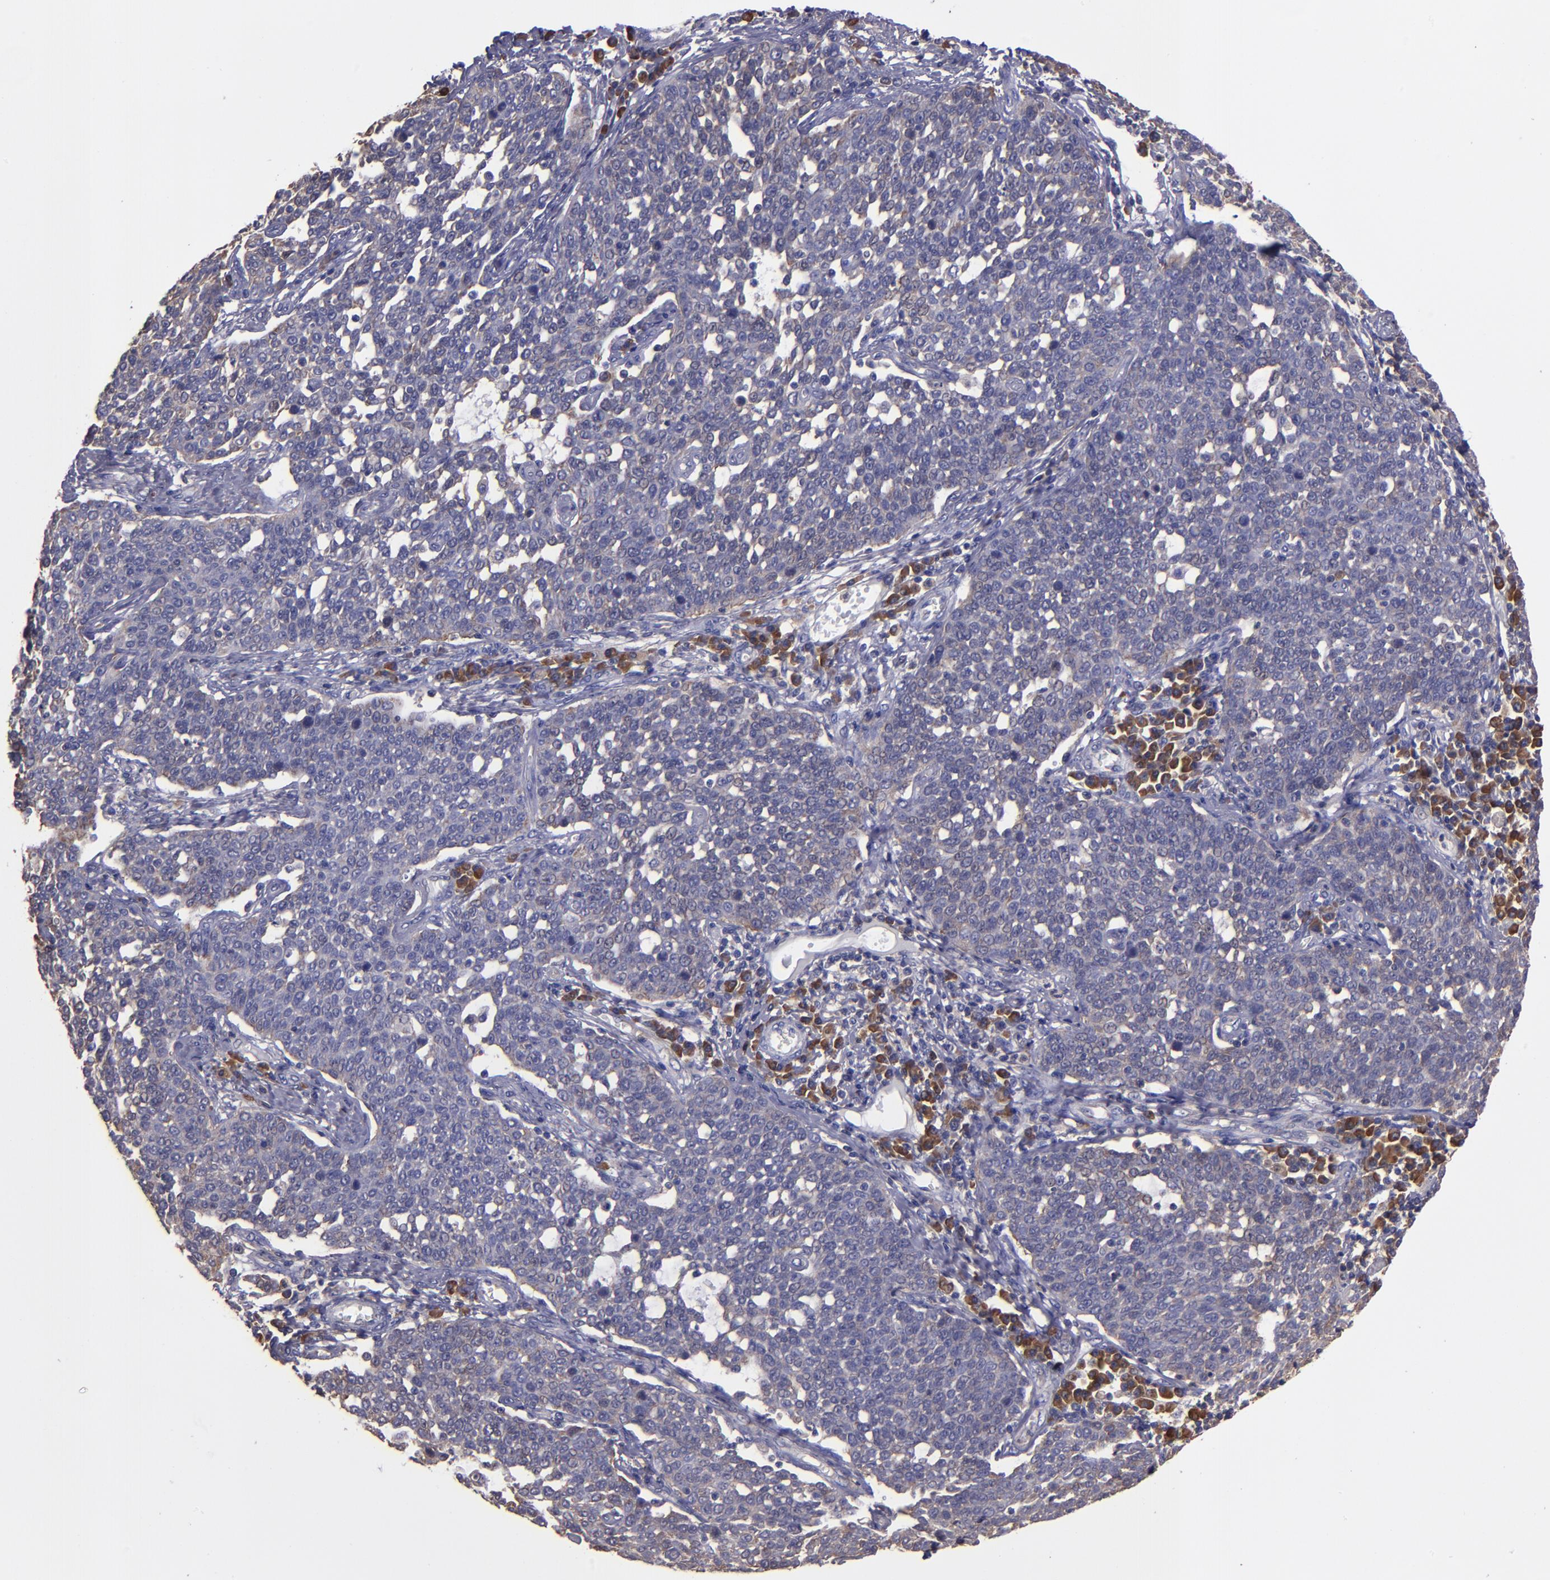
{"staining": {"intensity": "weak", "quantity": "25%-75%", "location": "cytoplasmic/membranous"}, "tissue": "cervical cancer", "cell_type": "Tumor cells", "image_type": "cancer", "snomed": [{"axis": "morphology", "description": "Squamous cell carcinoma, NOS"}, {"axis": "topography", "description": "Cervix"}], "caption": "An IHC photomicrograph of tumor tissue is shown. Protein staining in brown shows weak cytoplasmic/membranous positivity in cervical cancer within tumor cells.", "gene": "CARS1", "patient": {"sex": "female", "age": 34}}